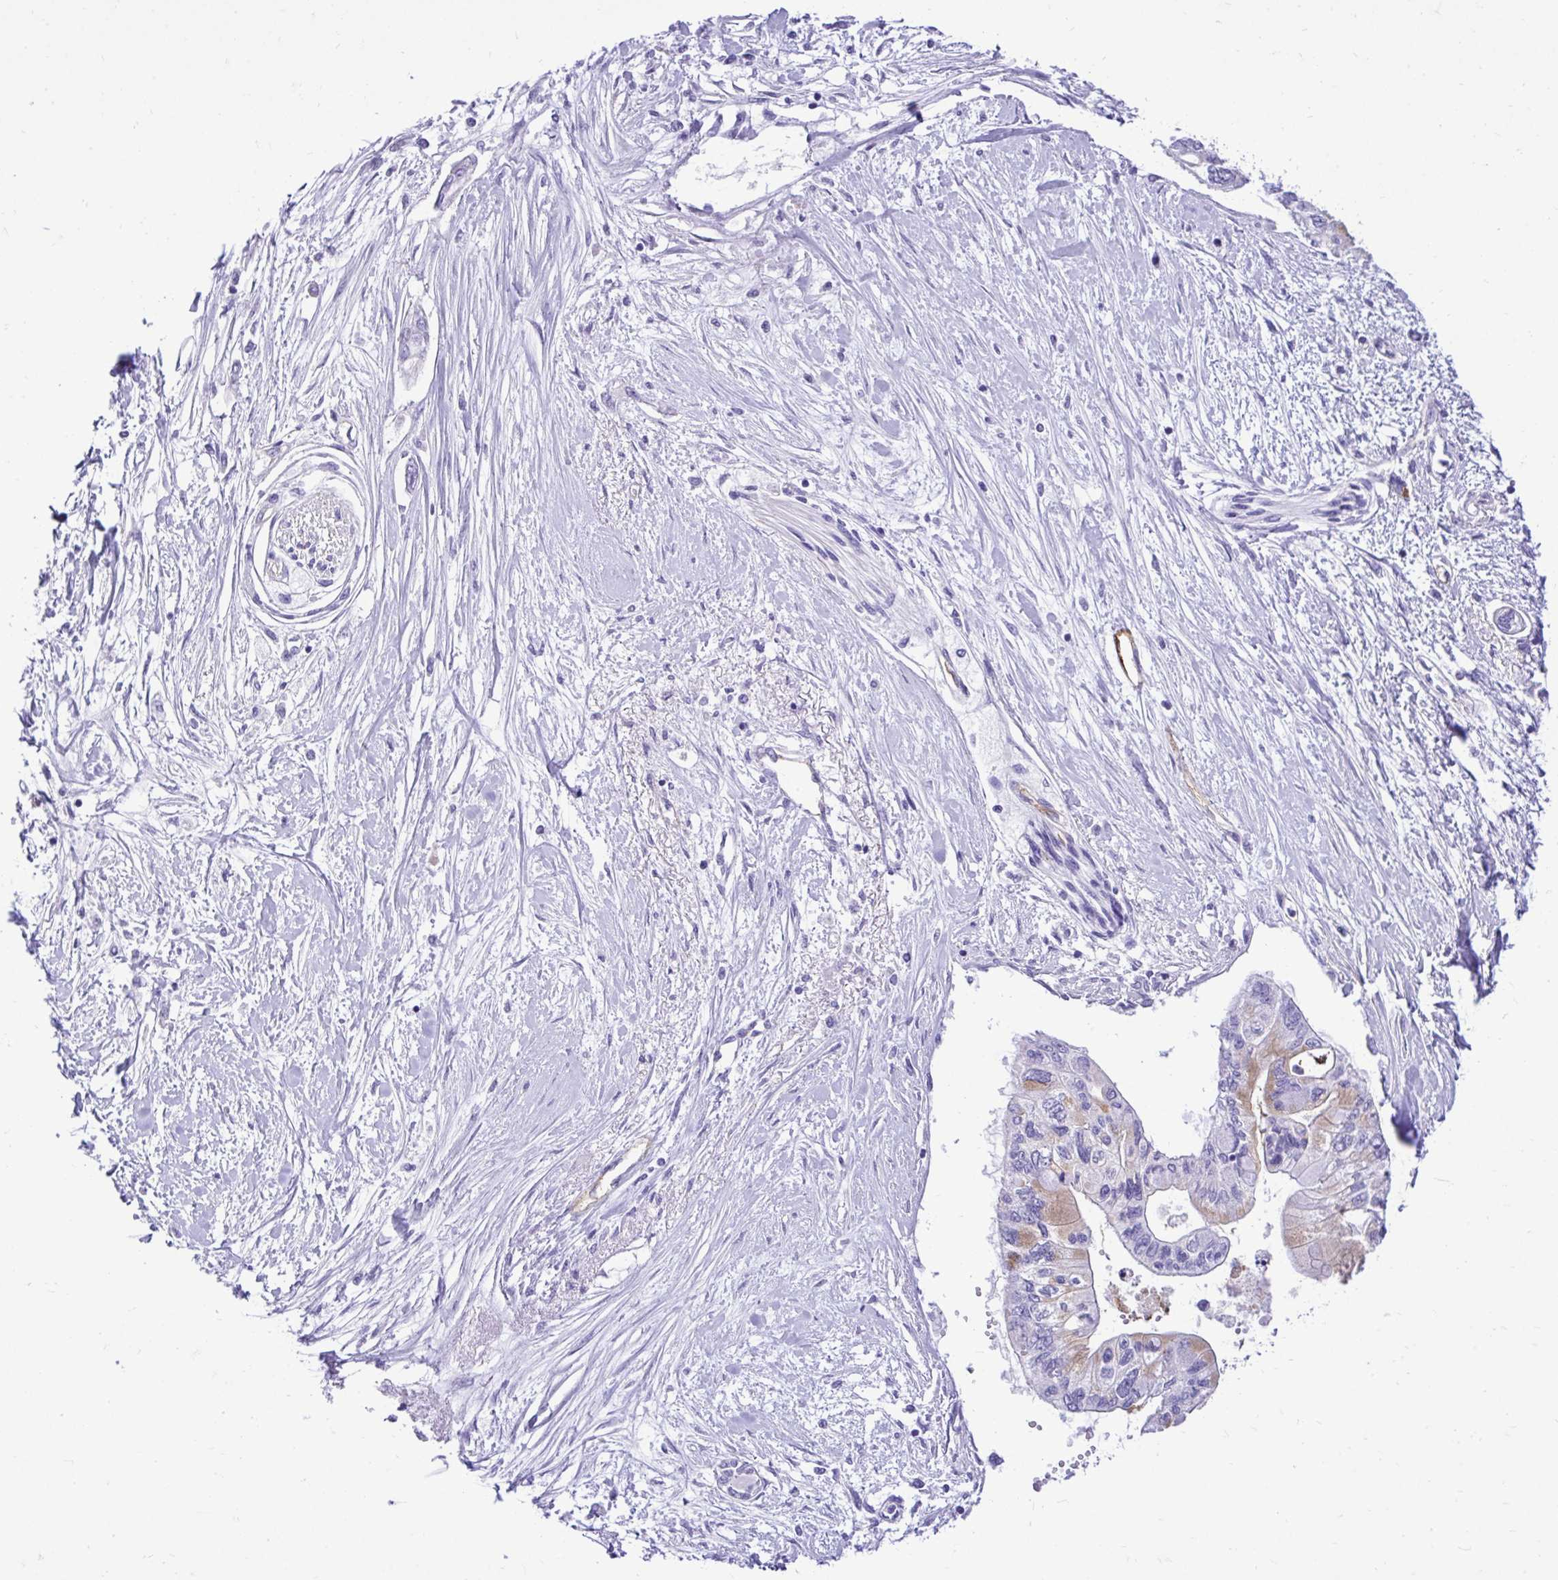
{"staining": {"intensity": "negative", "quantity": "none", "location": "none"}, "tissue": "pancreatic cancer", "cell_type": "Tumor cells", "image_type": "cancer", "snomed": [{"axis": "morphology", "description": "Adenocarcinoma, NOS"}, {"axis": "topography", "description": "Pancreas"}], "caption": "Immunohistochemistry (IHC) histopathology image of neoplastic tissue: human pancreatic adenocarcinoma stained with DAB exhibits no significant protein staining in tumor cells.", "gene": "ABCG2", "patient": {"sex": "female", "age": 77}}